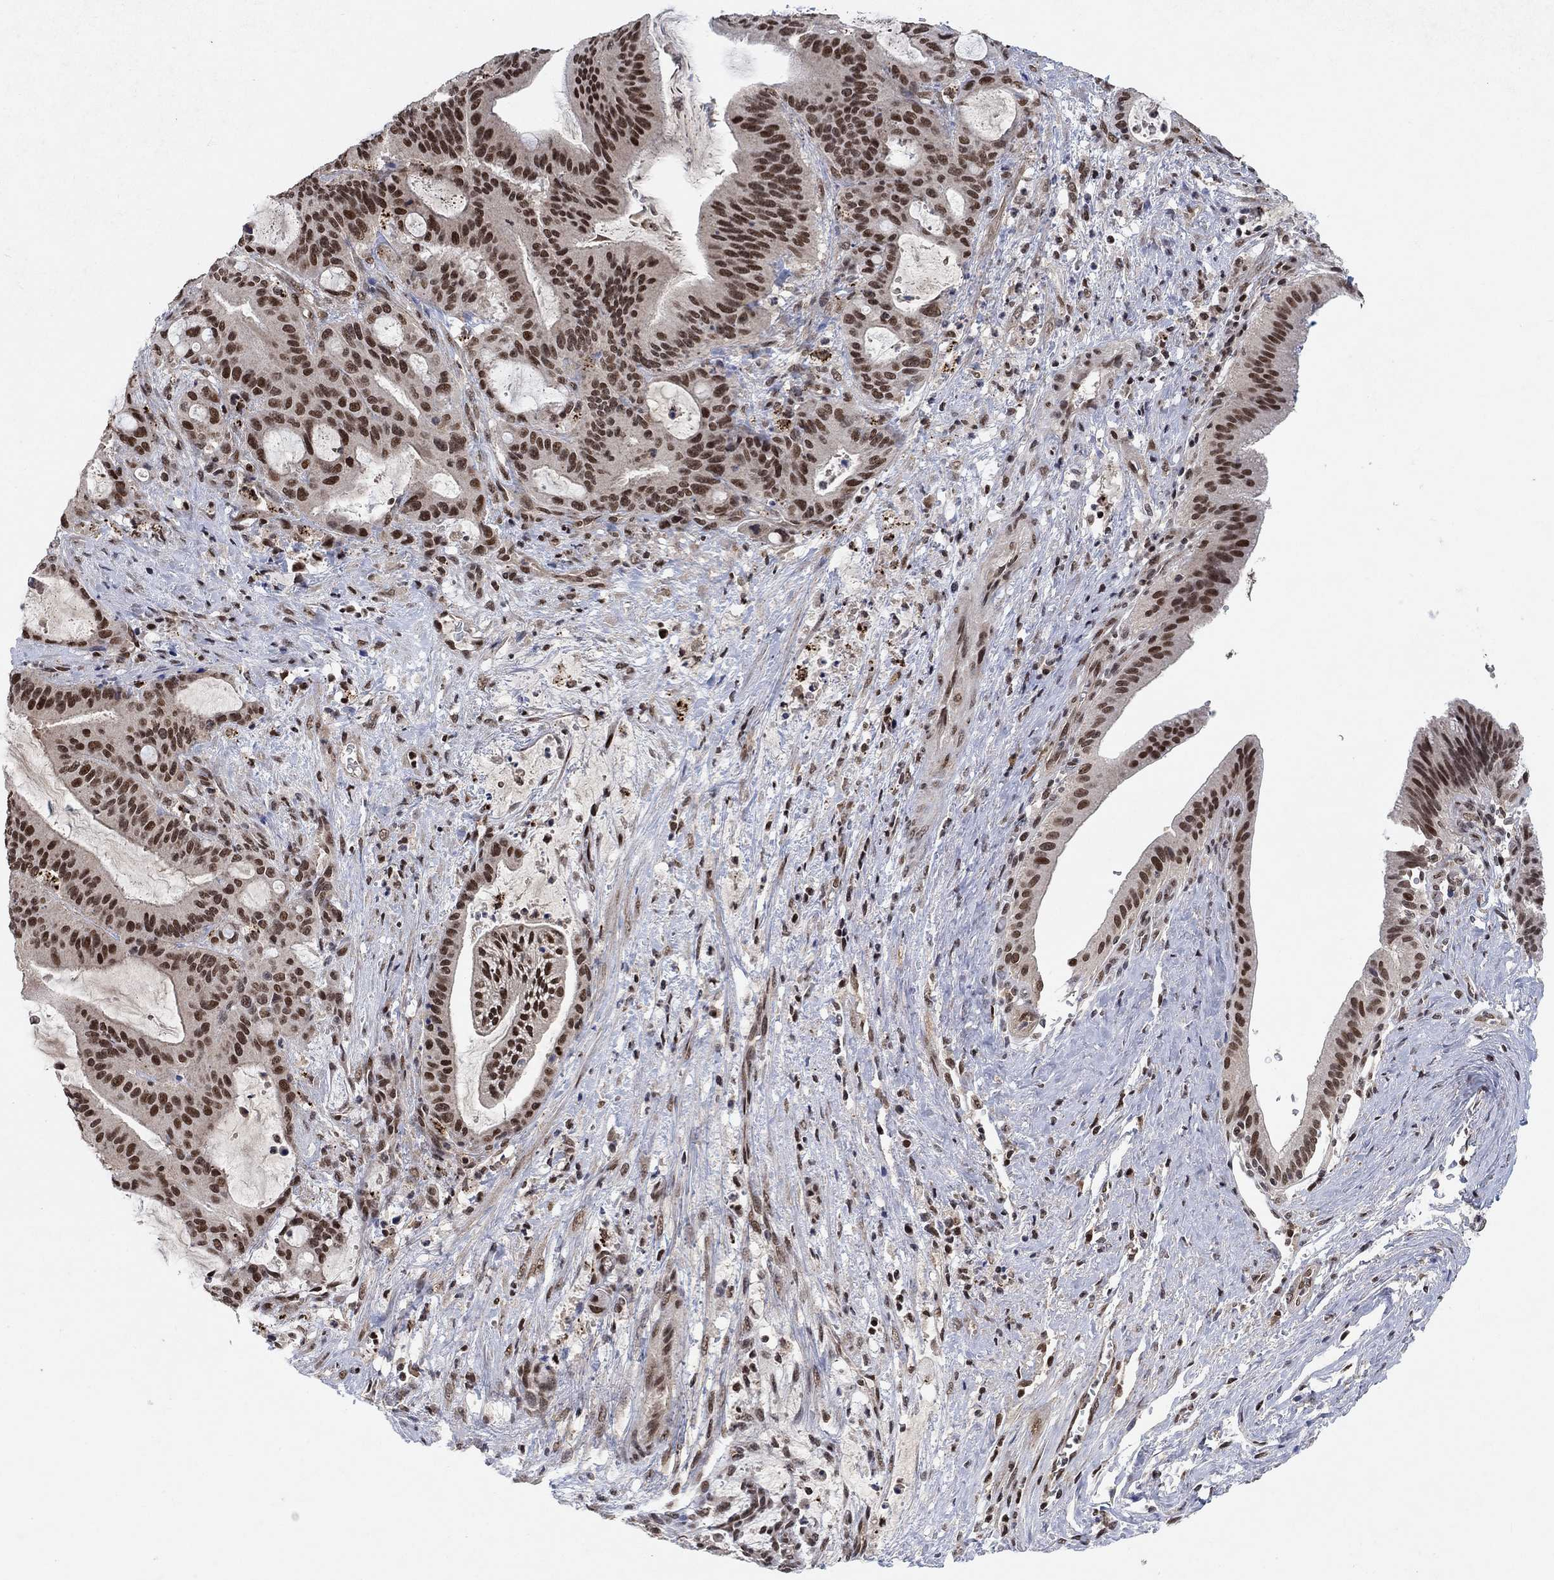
{"staining": {"intensity": "strong", "quantity": ">75%", "location": "nuclear"}, "tissue": "liver cancer", "cell_type": "Tumor cells", "image_type": "cancer", "snomed": [{"axis": "morphology", "description": "Cholangiocarcinoma"}, {"axis": "topography", "description": "Liver"}], "caption": "Immunohistochemical staining of liver cancer exhibits high levels of strong nuclear positivity in approximately >75% of tumor cells. Nuclei are stained in blue.", "gene": "THAP8", "patient": {"sex": "female", "age": 73}}